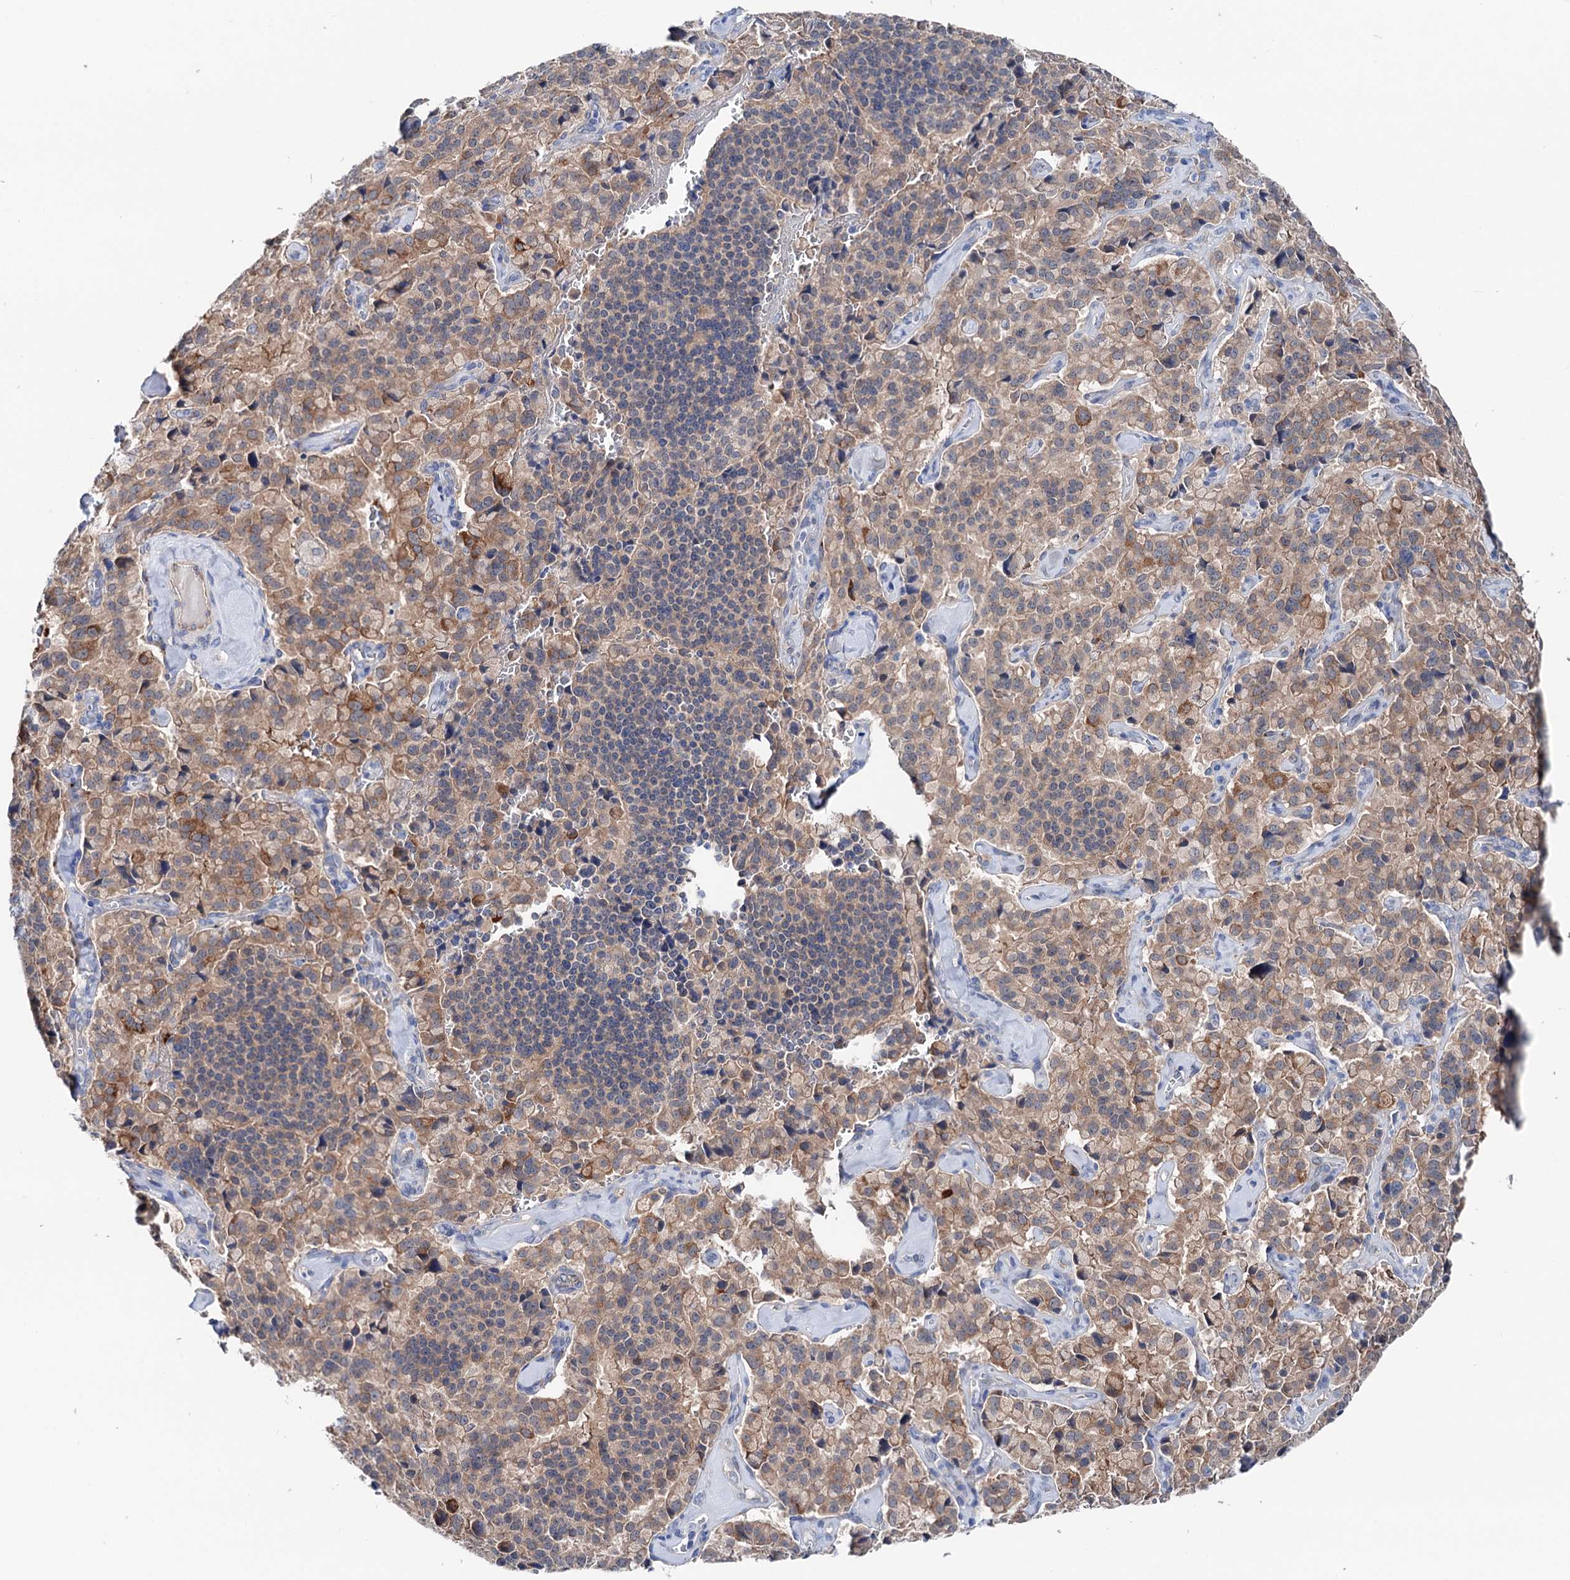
{"staining": {"intensity": "moderate", "quantity": ">75%", "location": "cytoplasmic/membranous"}, "tissue": "pancreatic cancer", "cell_type": "Tumor cells", "image_type": "cancer", "snomed": [{"axis": "morphology", "description": "Adenocarcinoma, NOS"}, {"axis": "topography", "description": "Pancreas"}], "caption": "About >75% of tumor cells in human pancreatic cancer (adenocarcinoma) exhibit moderate cytoplasmic/membranous protein expression as visualized by brown immunohistochemical staining.", "gene": "SHROOM1", "patient": {"sex": "male", "age": 65}}